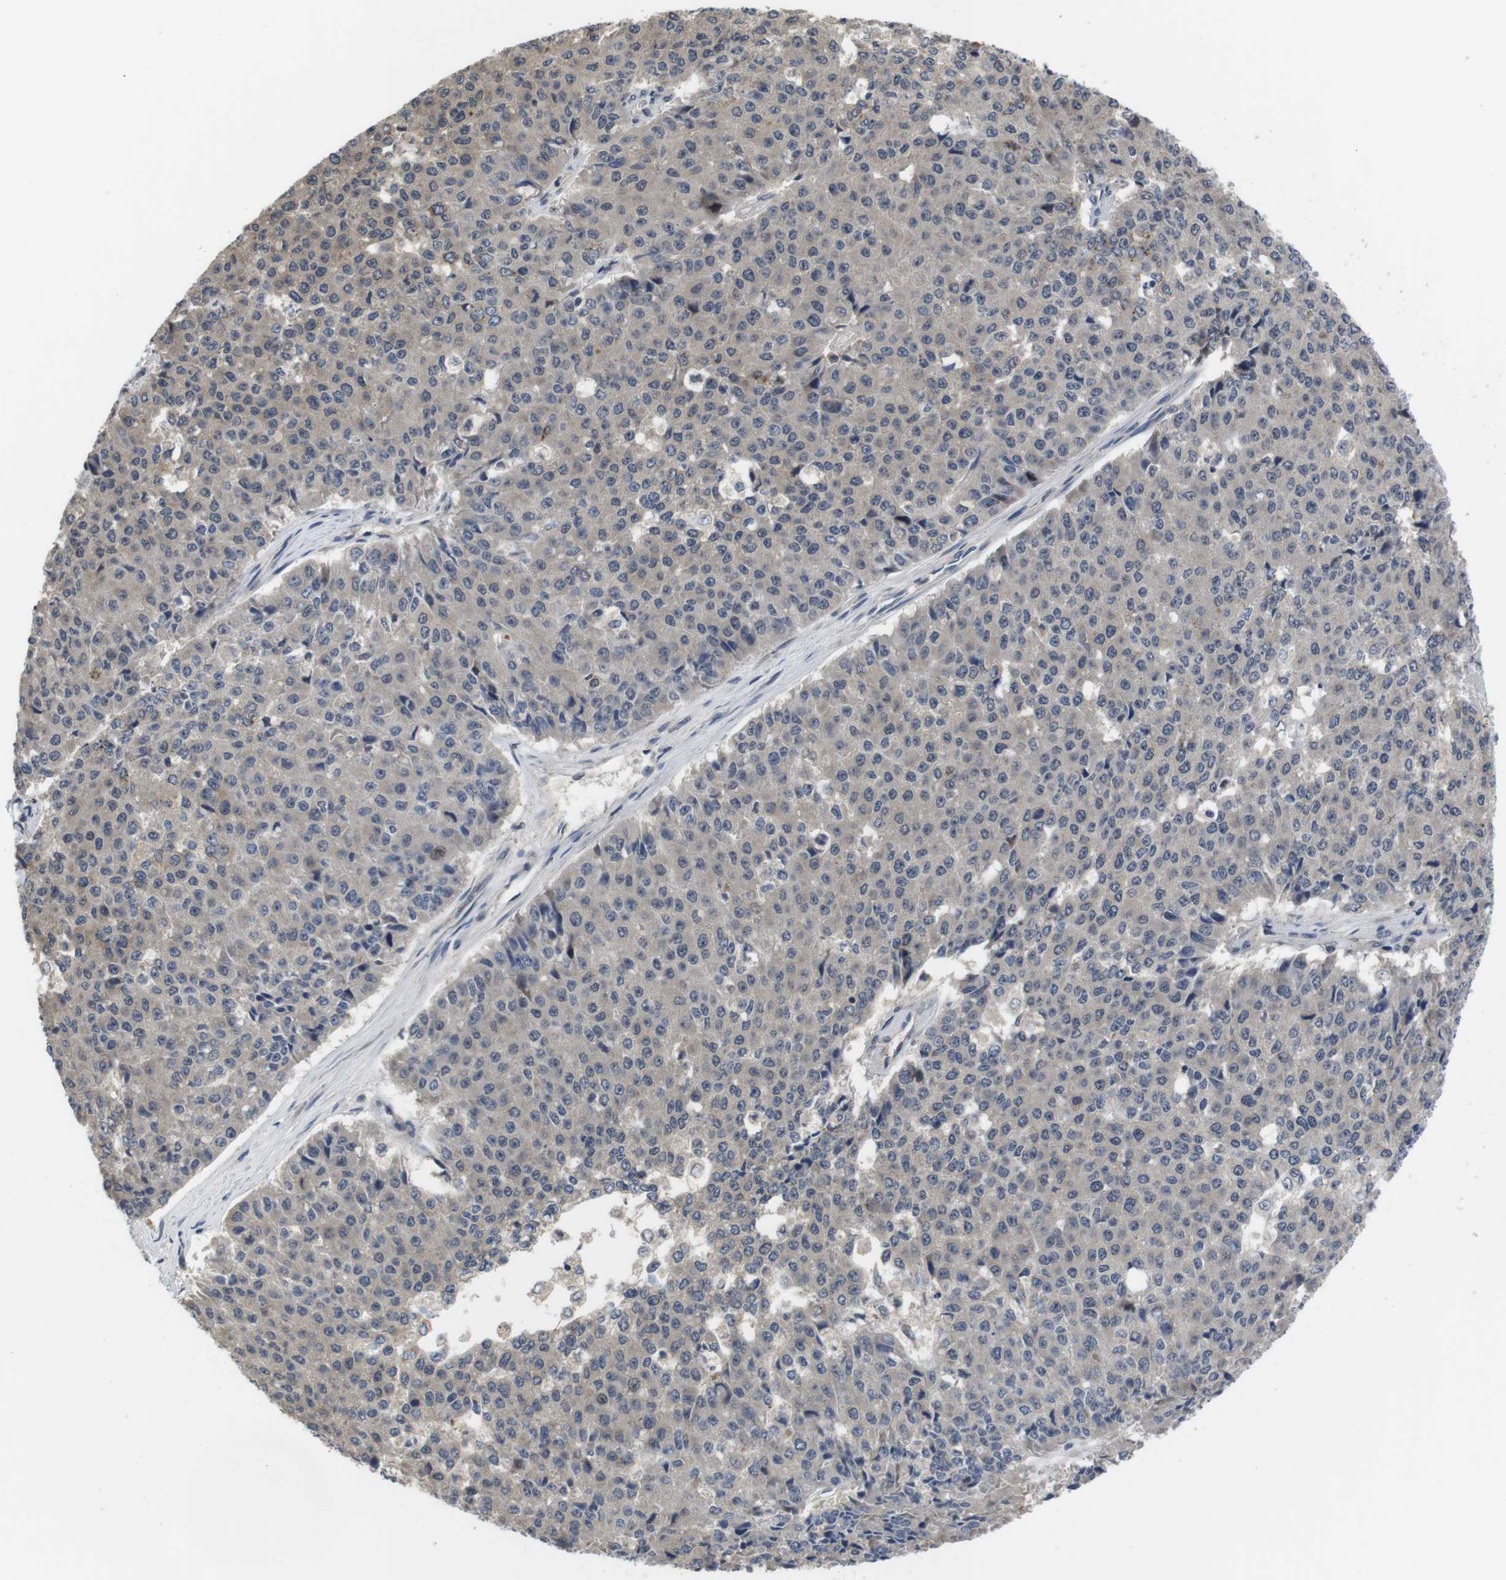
{"staining": {"intensity": "negative", "quantity": "none", "location": "none"}, "tissue": "pancreatic cancer", "cell_type": "Tumor cells", "image_type": "cancer", "snomed": [{"axis": "morphology", "description": "Adenocarcinoma, NOS"}, {"axis": "topography", "description": "Pancreas"}], "caption": "Pancreatic cancer (adenocarcinoma) stained for a protein using immunohistochemistry demonstrates no positivity tumor cells.", "gene": "FADD", "patient": {"sex": "male", "age": 50}}